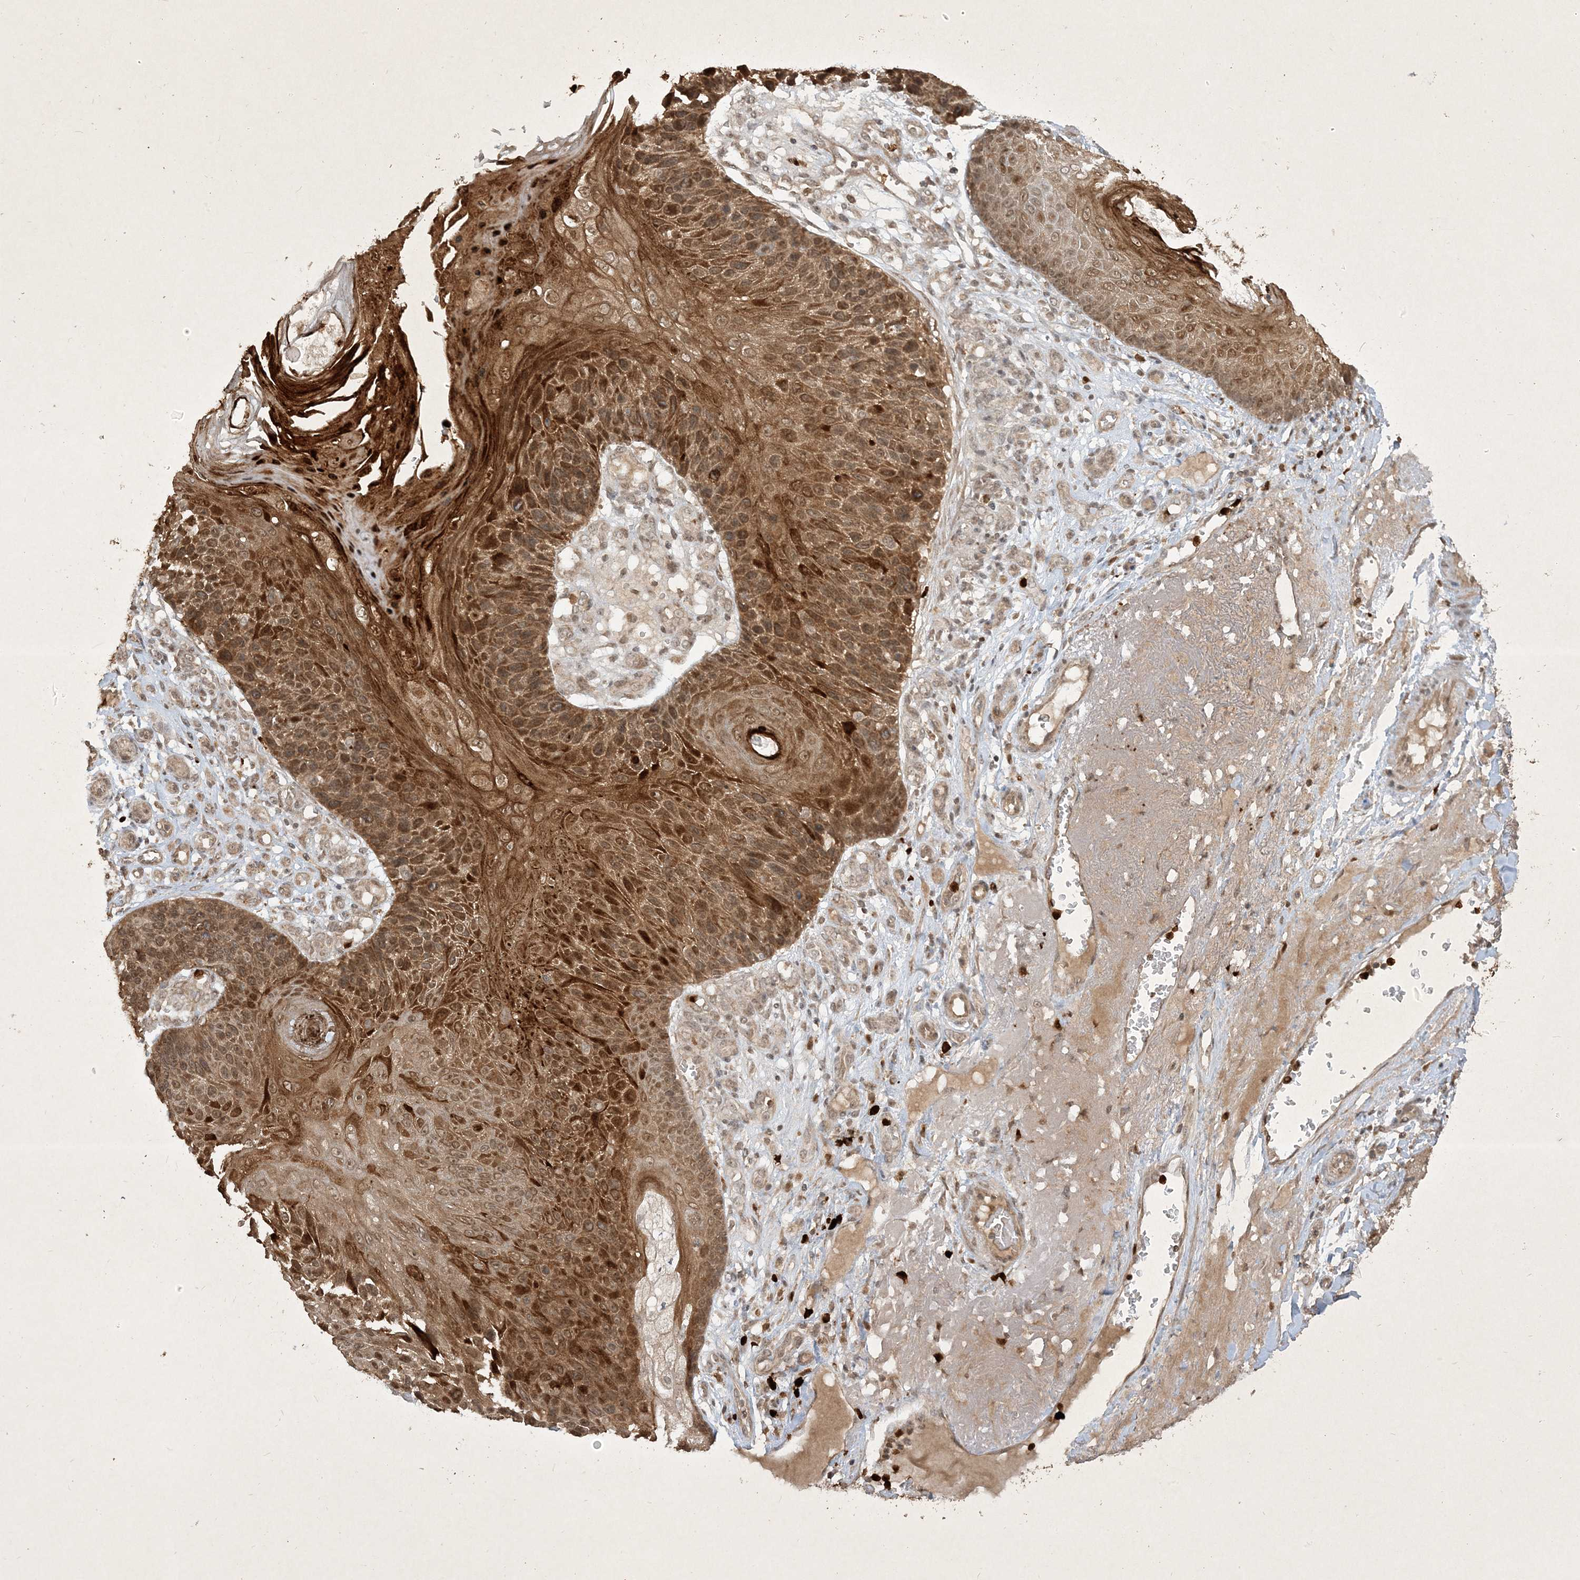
{"staining": {"intensity": "strong", "quantity": ">75%", "location": "cytoplasmic/membranous"}, "tissue": "skin cancer", "cell_type": "Tumor cells", "image_type": "cancer", "snomed": [{"axis": "morphology", "description": "Squamous cell carcinoma, NOS"}, {"axis": "topography", "description": "Skin"}], "caption": "Approximately >75% of tumor cells in squamous cell carcinoma (skin) demonstrate strong cytoplasmic/membranous protein staining as visualized by brown immunohistochemical staining.", "gene": "ZNF213", "patient": {"sex": "female", "age": 88}}